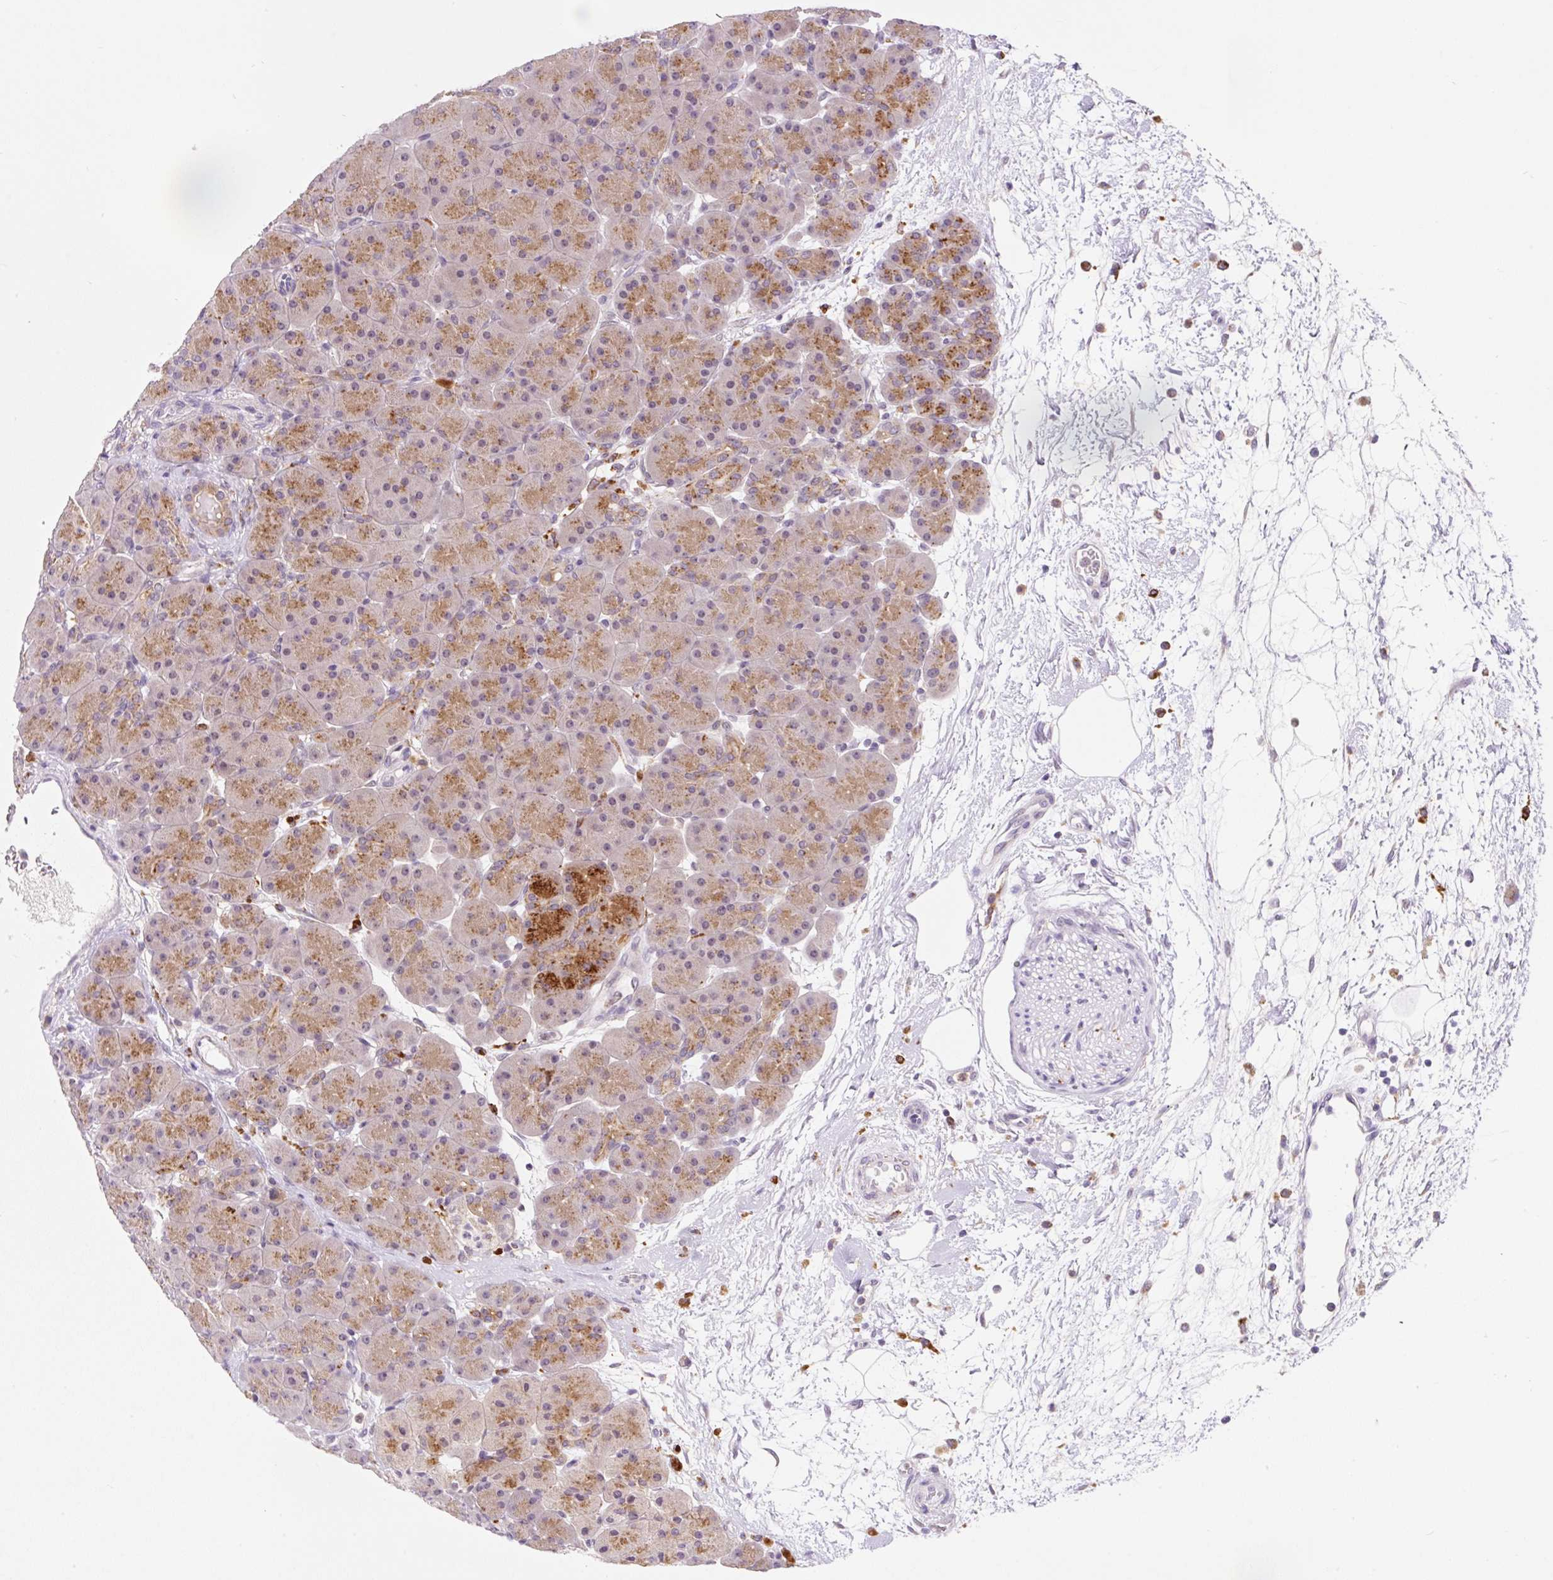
{"staining": {"intensity": "moderate", "quantity": "25%-75%", "location": "cytoplasmic/membranous"}, "tissue": "pancreas", "cell_type": "Exocrine glandular cells", "image_type": "normal", "snomed": [{"axis": "morphology", "description": "Normal tissue, NOS"}, {"axis": "topography", "description": "Pancreas"}], "caption": "Immunohistochemistry (IHC) (DAB (3,3'-diaminobenzidine)) staining of unremarkable pancreas demonstrates moderate cytoplasmic/membranous protein positivity in about 25%-75% of exocrine glandular cells.", "gene": "CEBPZOS", "patient": {"sex": "male", "age": 66}}